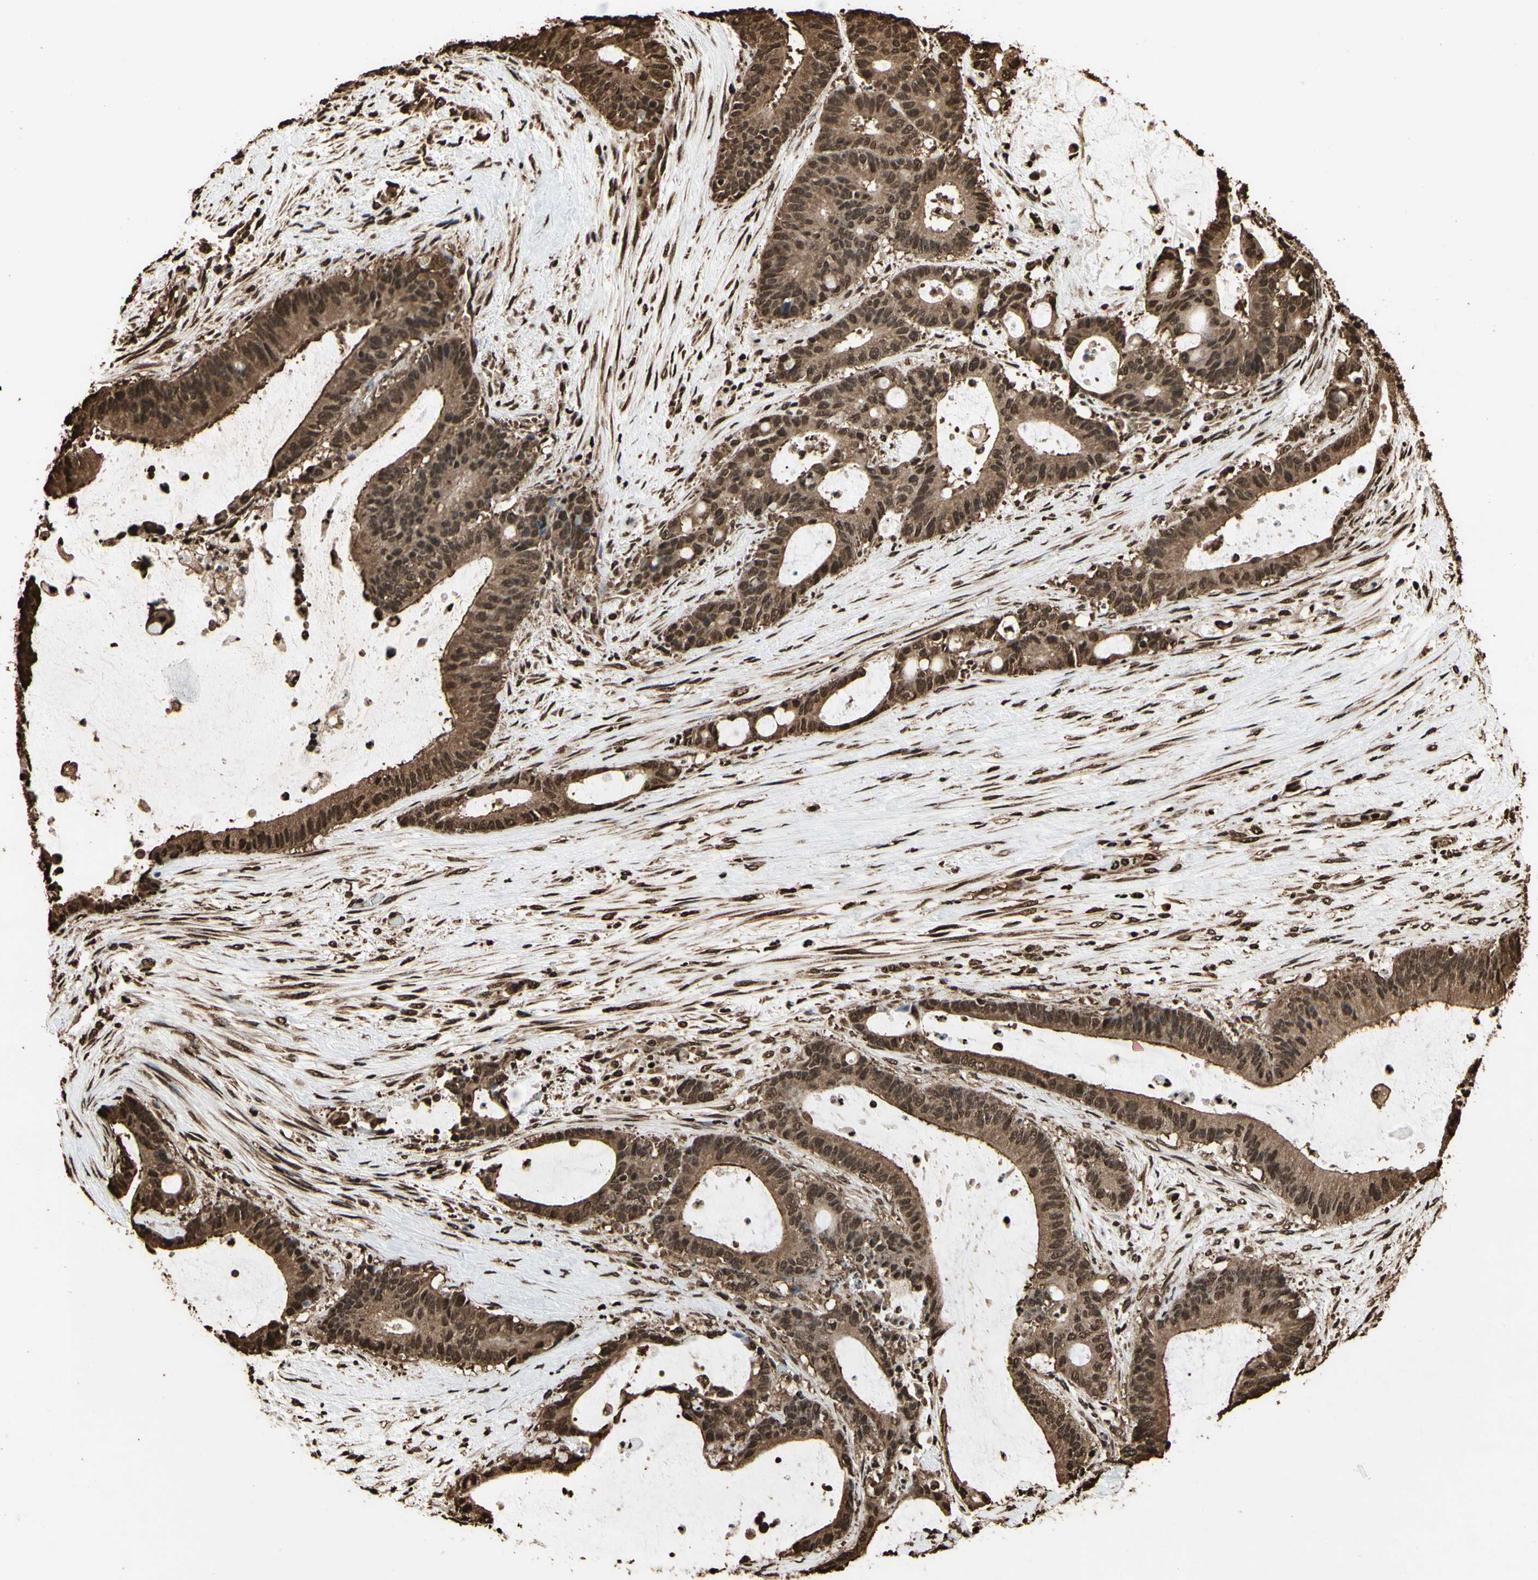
{"staining": {"intensity": "strong", "quantity": ">75%", "location": "cytoplasmic/membranous,nuclear"}, "tissue": "liver cancer", "cell_type": "Tumor cells", "image_type": "cancer", "snomed": [{"axis": "morphology", "description": "Cholangiocarcinoma"}, {"axis": "topography", "description": "Liver"}], "caption": "This is an image of IHC staining of liver cancer (cholangiocarcinoma), which shows strong positivity in the cytoplasmic/membranous and nuclear of tumor cells.", "gene": "HNRNPK", "patient": {"sex": "female", "age": 73}}